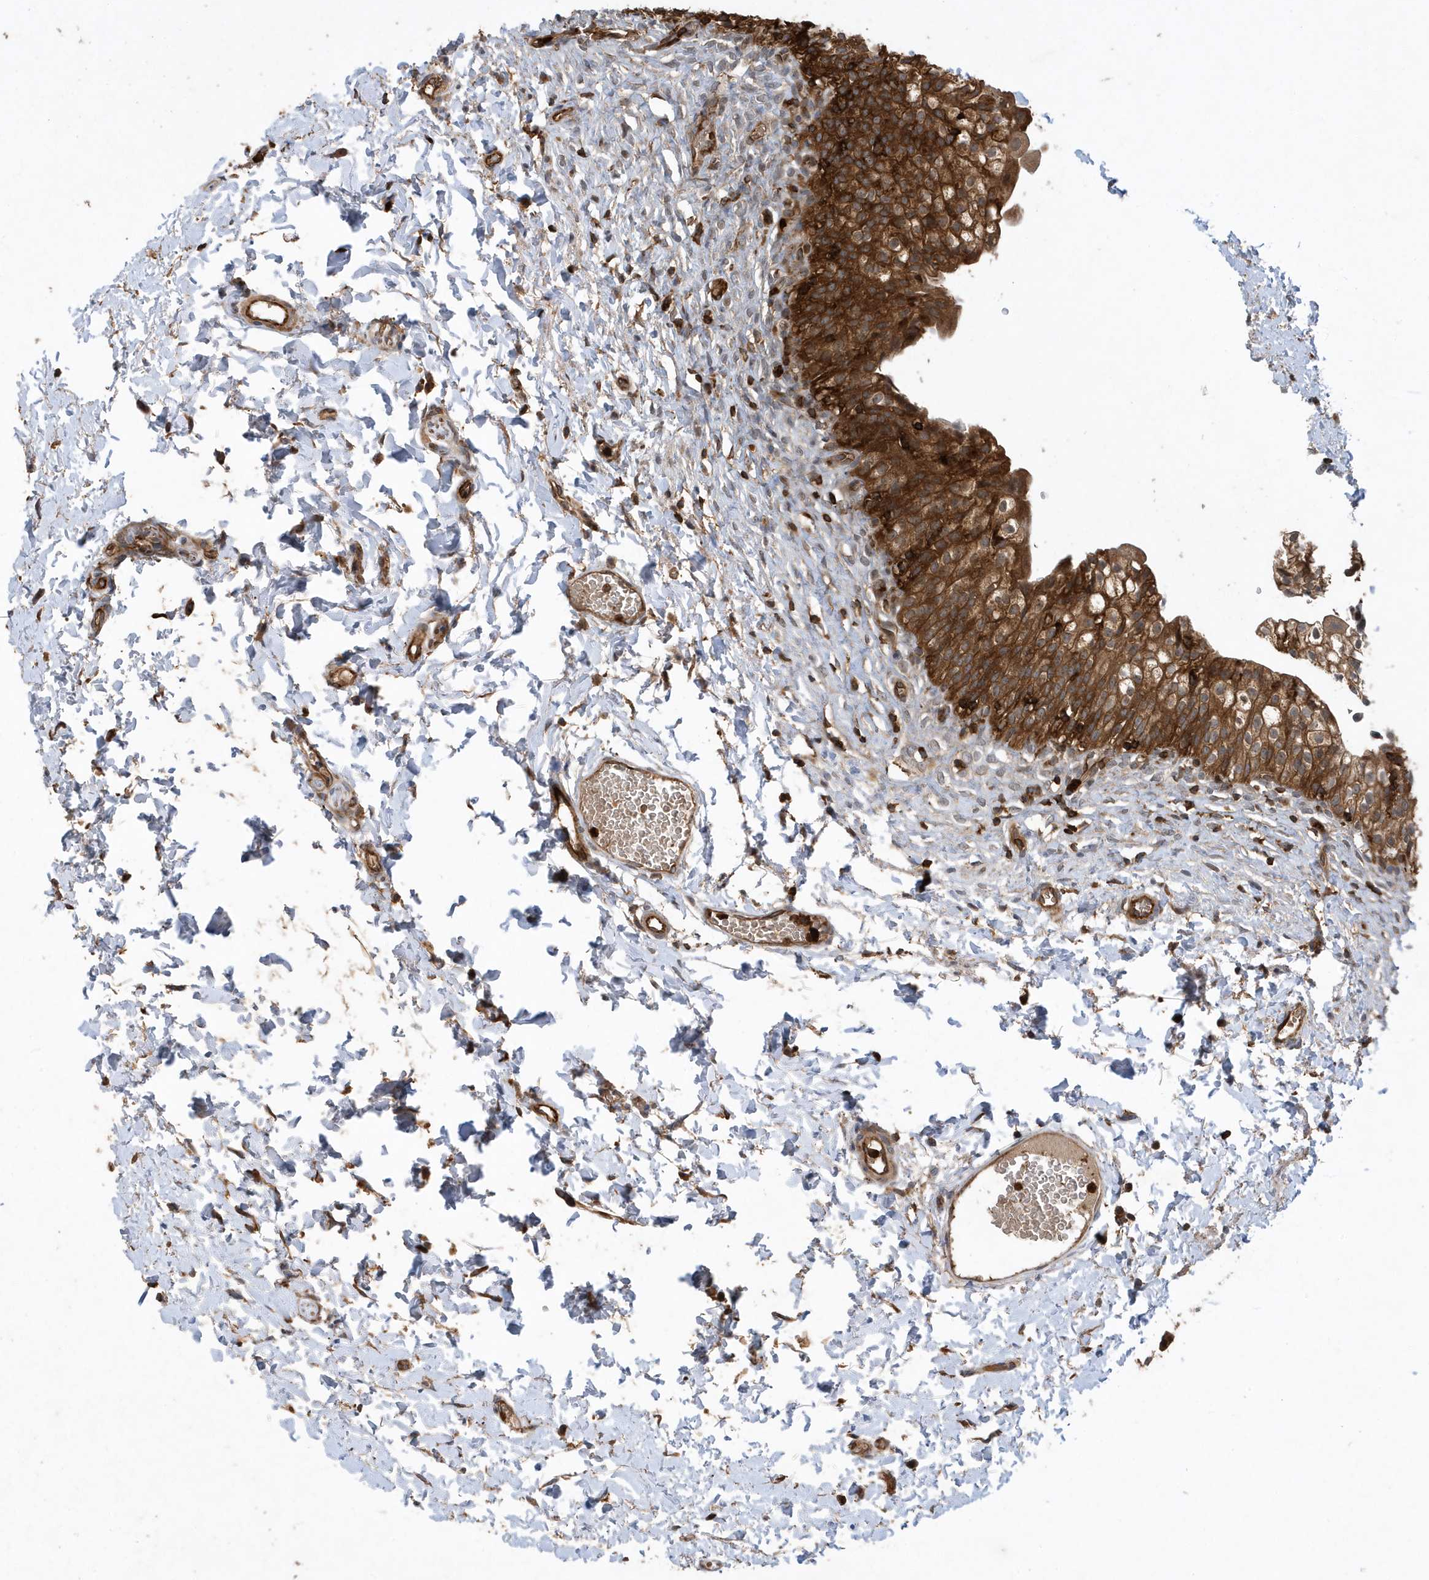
{"staining": {"intensity": "strong", "quantity": ">75%", "location": "cytoplasmic/membranous"}, "tissue": "urinary bladder", "cell_type": "Urothelial cells", "image_type": "normal", "snomed": [{"axis": "morphology", "description": "Normal tissue, NOS"}, {"axis": "topography", "description": "Urinary bladder"}], "caption": "The micrograph shows staining of normal urinary bladder, revealing strong cytoplasmic/membranous protein expression (brown color) within urothelial cells.", "gene": "LAPTM4A", "patient": {"sex": "male", "age": 55}}